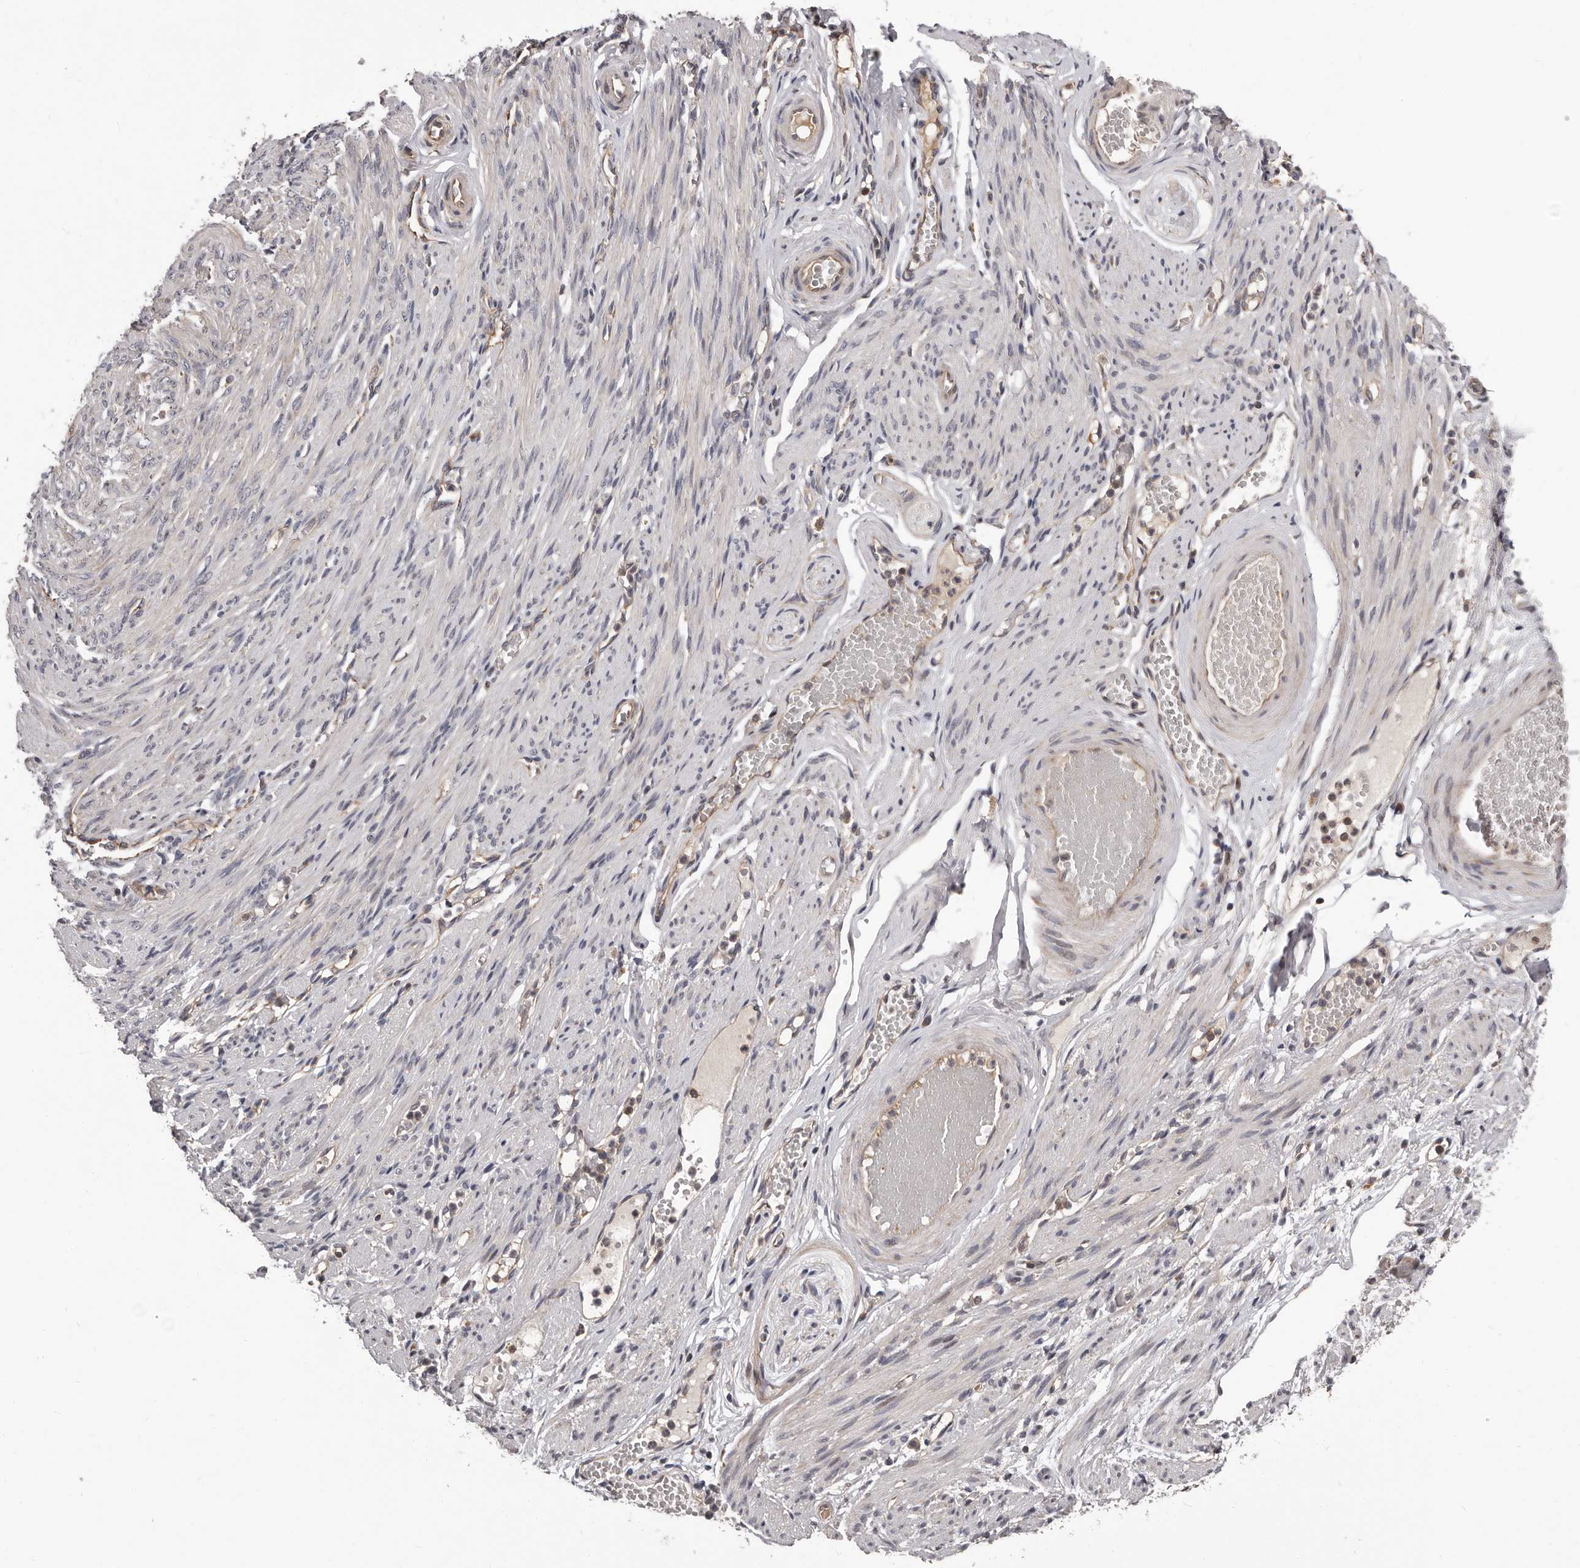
{"staining": {"intensity": "weak", "quantity": ">75%", "location": "cytoplasmic/membranous"}, "tissue": "adipose tissue", "cell_type": "Adipocytes", "image_type": "normal", "snomed": [{"axis": "morphology", "description": "Normal tissue, NOS"}, {"axis": "topography", "description": "Smooth muscle"}, {"axis": "topography", "description": "Peripheral nerve tissue"}], "caption": "Adipocytes reveal low levels of weak cytoplasmic/membranous expression in about >75% of cells in unremarkable adipose tissue. (DAB IHC, brown staining for protein, blue staining for nuclei).", "gene": "VPS37A", "patient": {"sex": "female", "age": 39}}